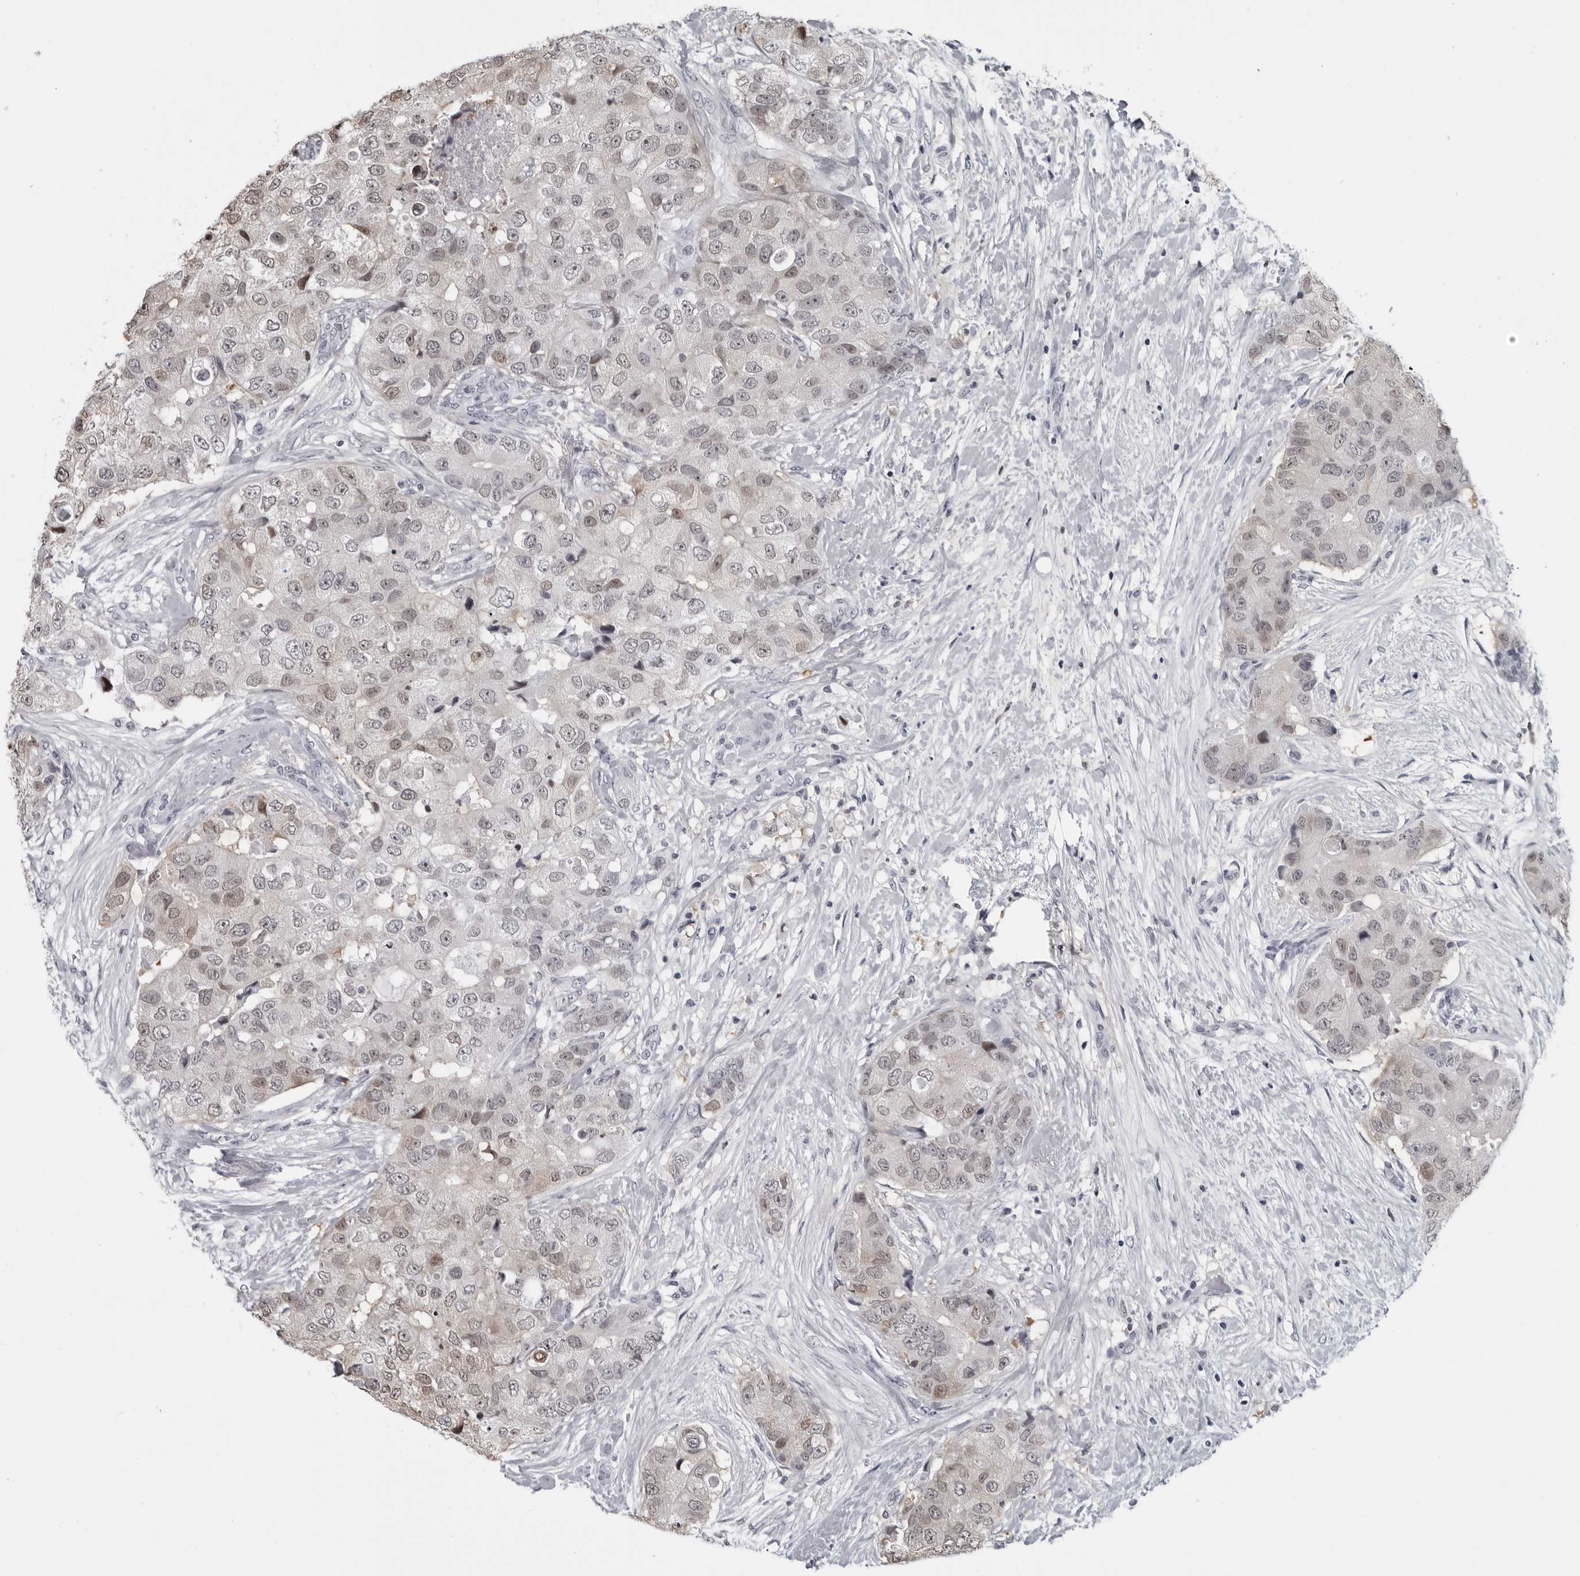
{"staining": {"intensity": "weak", "quantity": "25%-75%", "location": "nuclear"}, "tissue": "breast cancer", "cell_type": "Tumor cells", "image_type": "cancer", "snomed": [{"axis": "morphology", "description": "Duct carcinoma"}, {"axis": "topography", "description": "Breast"}], "caption": "This is a histology image of immunohistochemistry (IHC) staining of breast infiltrating ductal carcinoma, which shows weak staining in the nuclear of tumor cells.", "gene": "LZIC", "patient": {"sex": "female", "age": 62}}